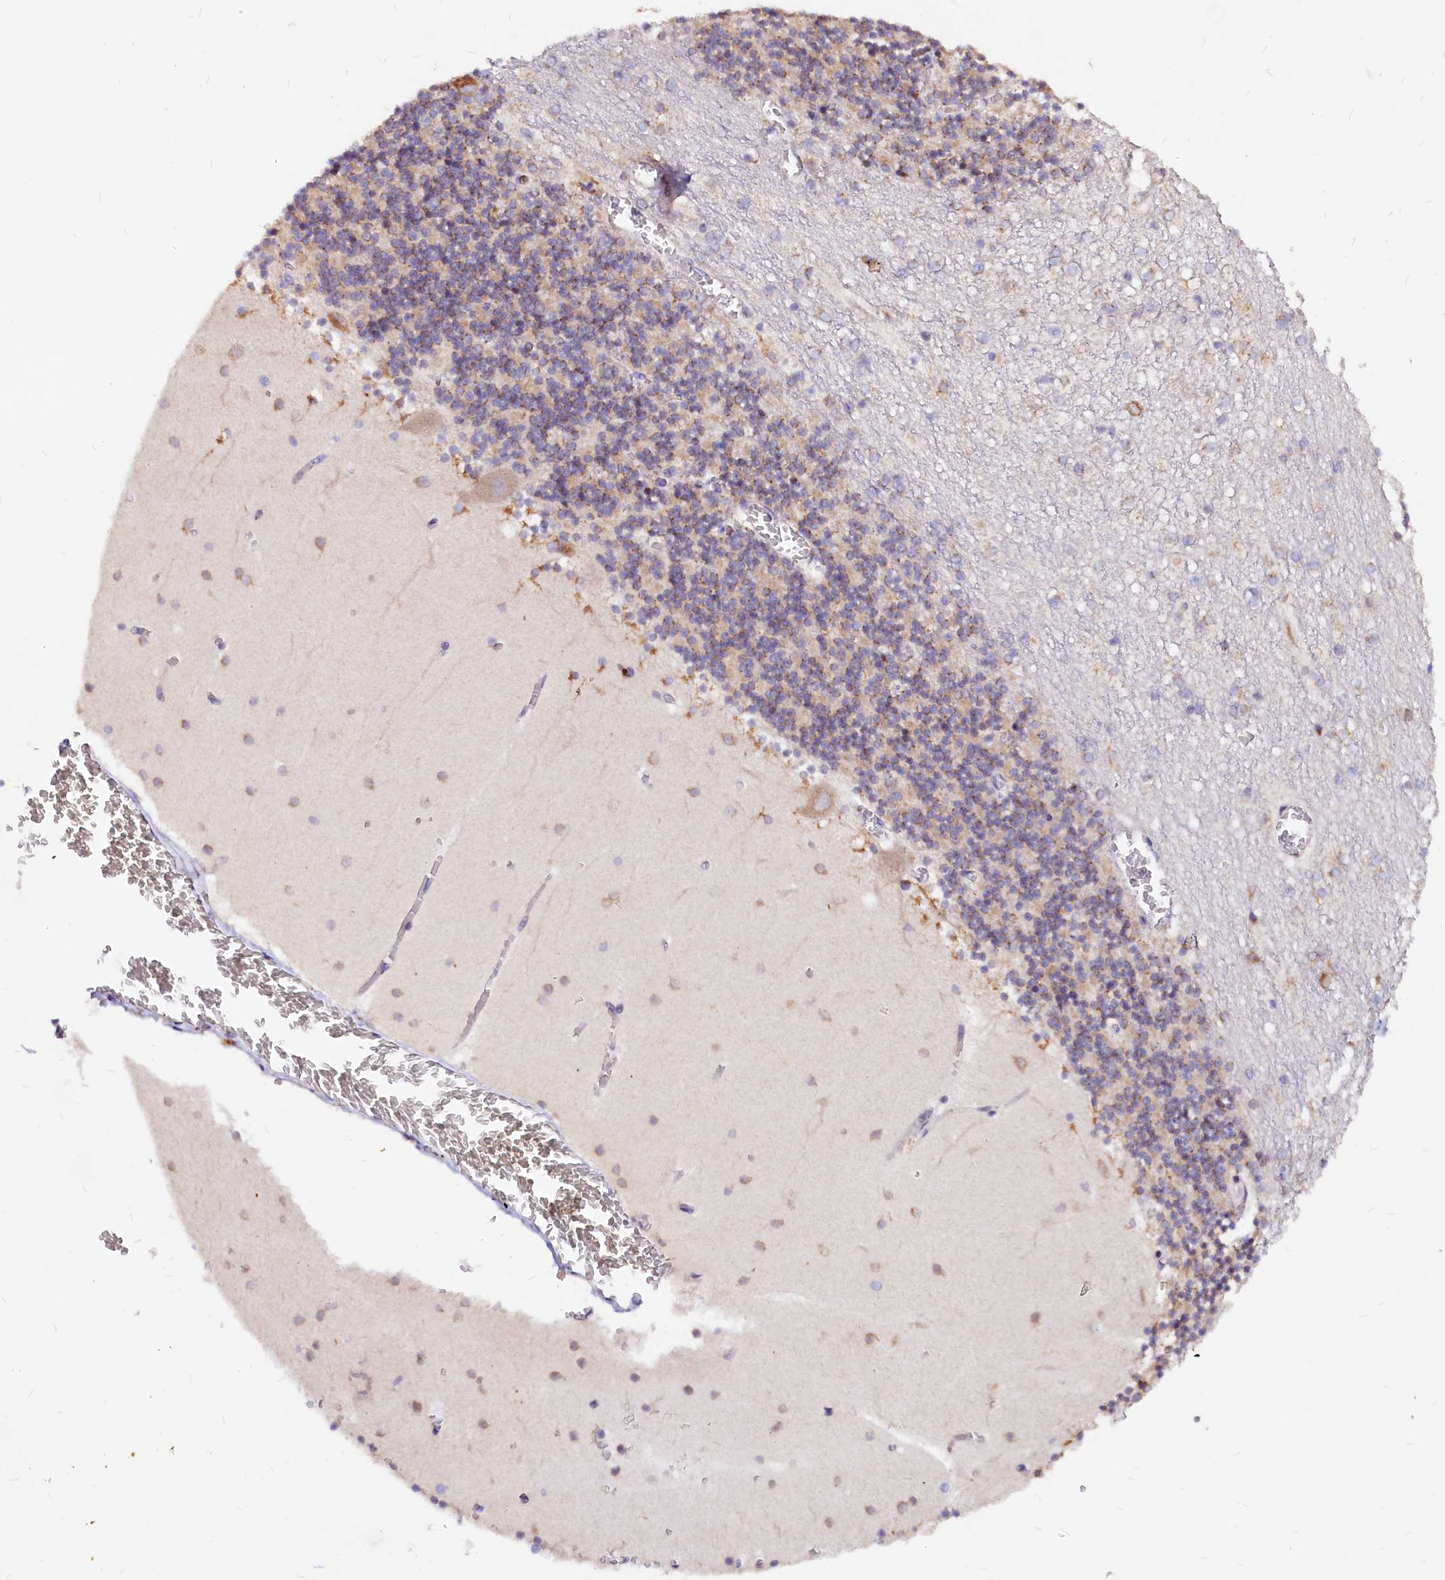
{"staining": {"intensity": "weak", "quantity": "25%-75%", "location": "cytoplasmic/membranous"}, "tissue": "cerebellum", "cell_type": "Cells in granular layer", "image_type": "normal", "snomed": [{"axis": "morphology", "description": "Normal tissue, NOS"}, {"axis": "topography", "description": "Cerebellum"}], "caption": "Normal cerebellum shows weak cytoplasmic/membranous positivity in about 25%-75% of cells in granular layer.", "gene": "LMAN1", "patient": {"sex": "female", "age": 28}}